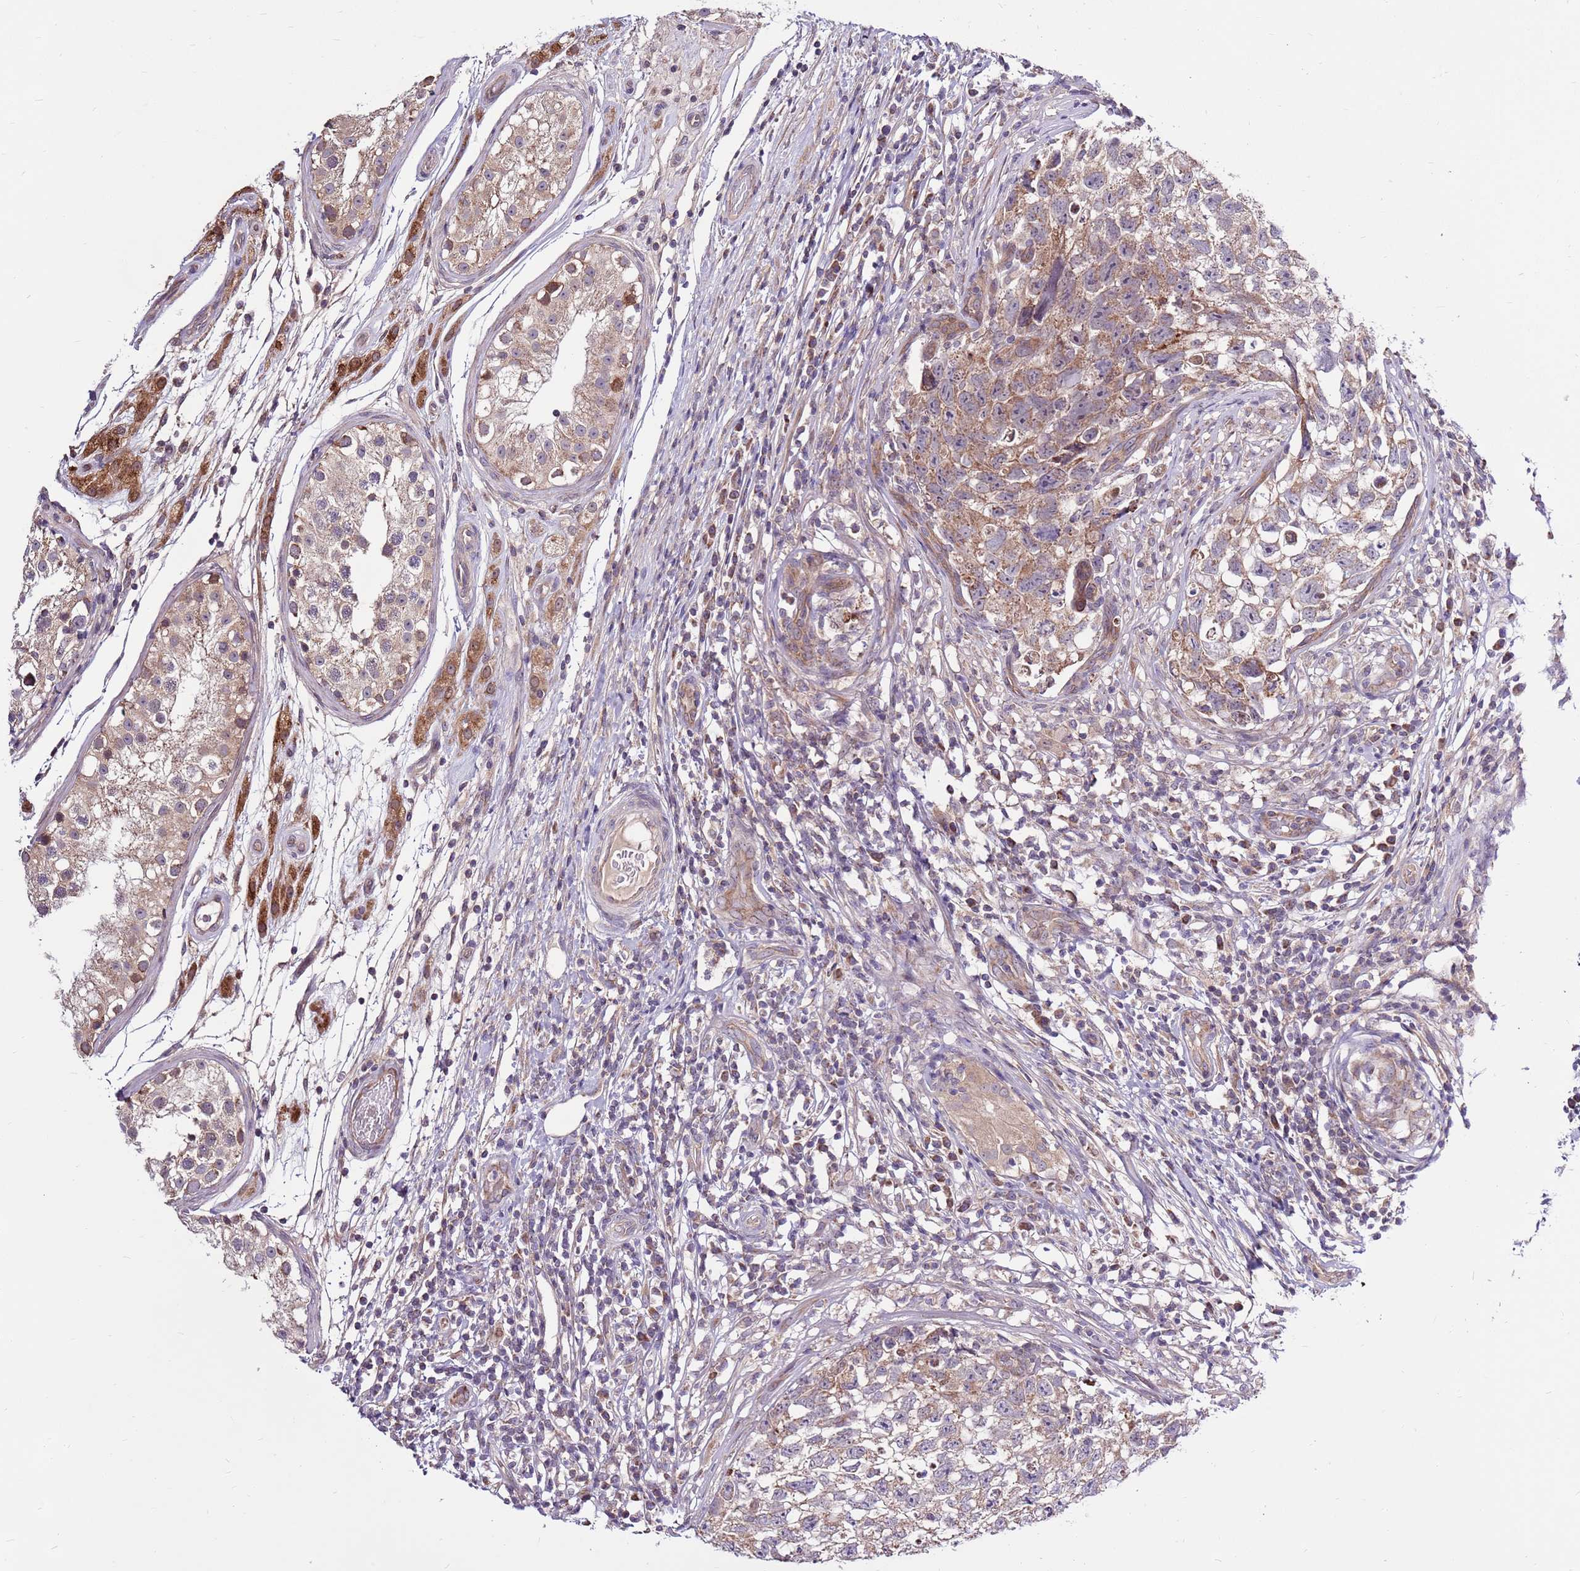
{"staining": {"intensity": "moderate", "quantity": "25%-75%", "location": "cytoplasmic/membranous"}, "tissue": "testis cancer", "cell_type": "Tumor cells", "image_type": "cancer", "snomed": [{"axis": "morphology", "description": "Seminoma, NOS"}, {"axis": "morphology", "description": "Carcinoma, Embryonal, NOS"}, {"axis": "topography", "description": "Testis"}], "caption": "Immunohistochemical staining of human testis seminoma exhibits medium levels of moderate cytoplasmic/membranous protein positivity in about 25%-75% of tumor cells.", "gene": "SMG1", "patient": {"sex": "male", "age": 29}}